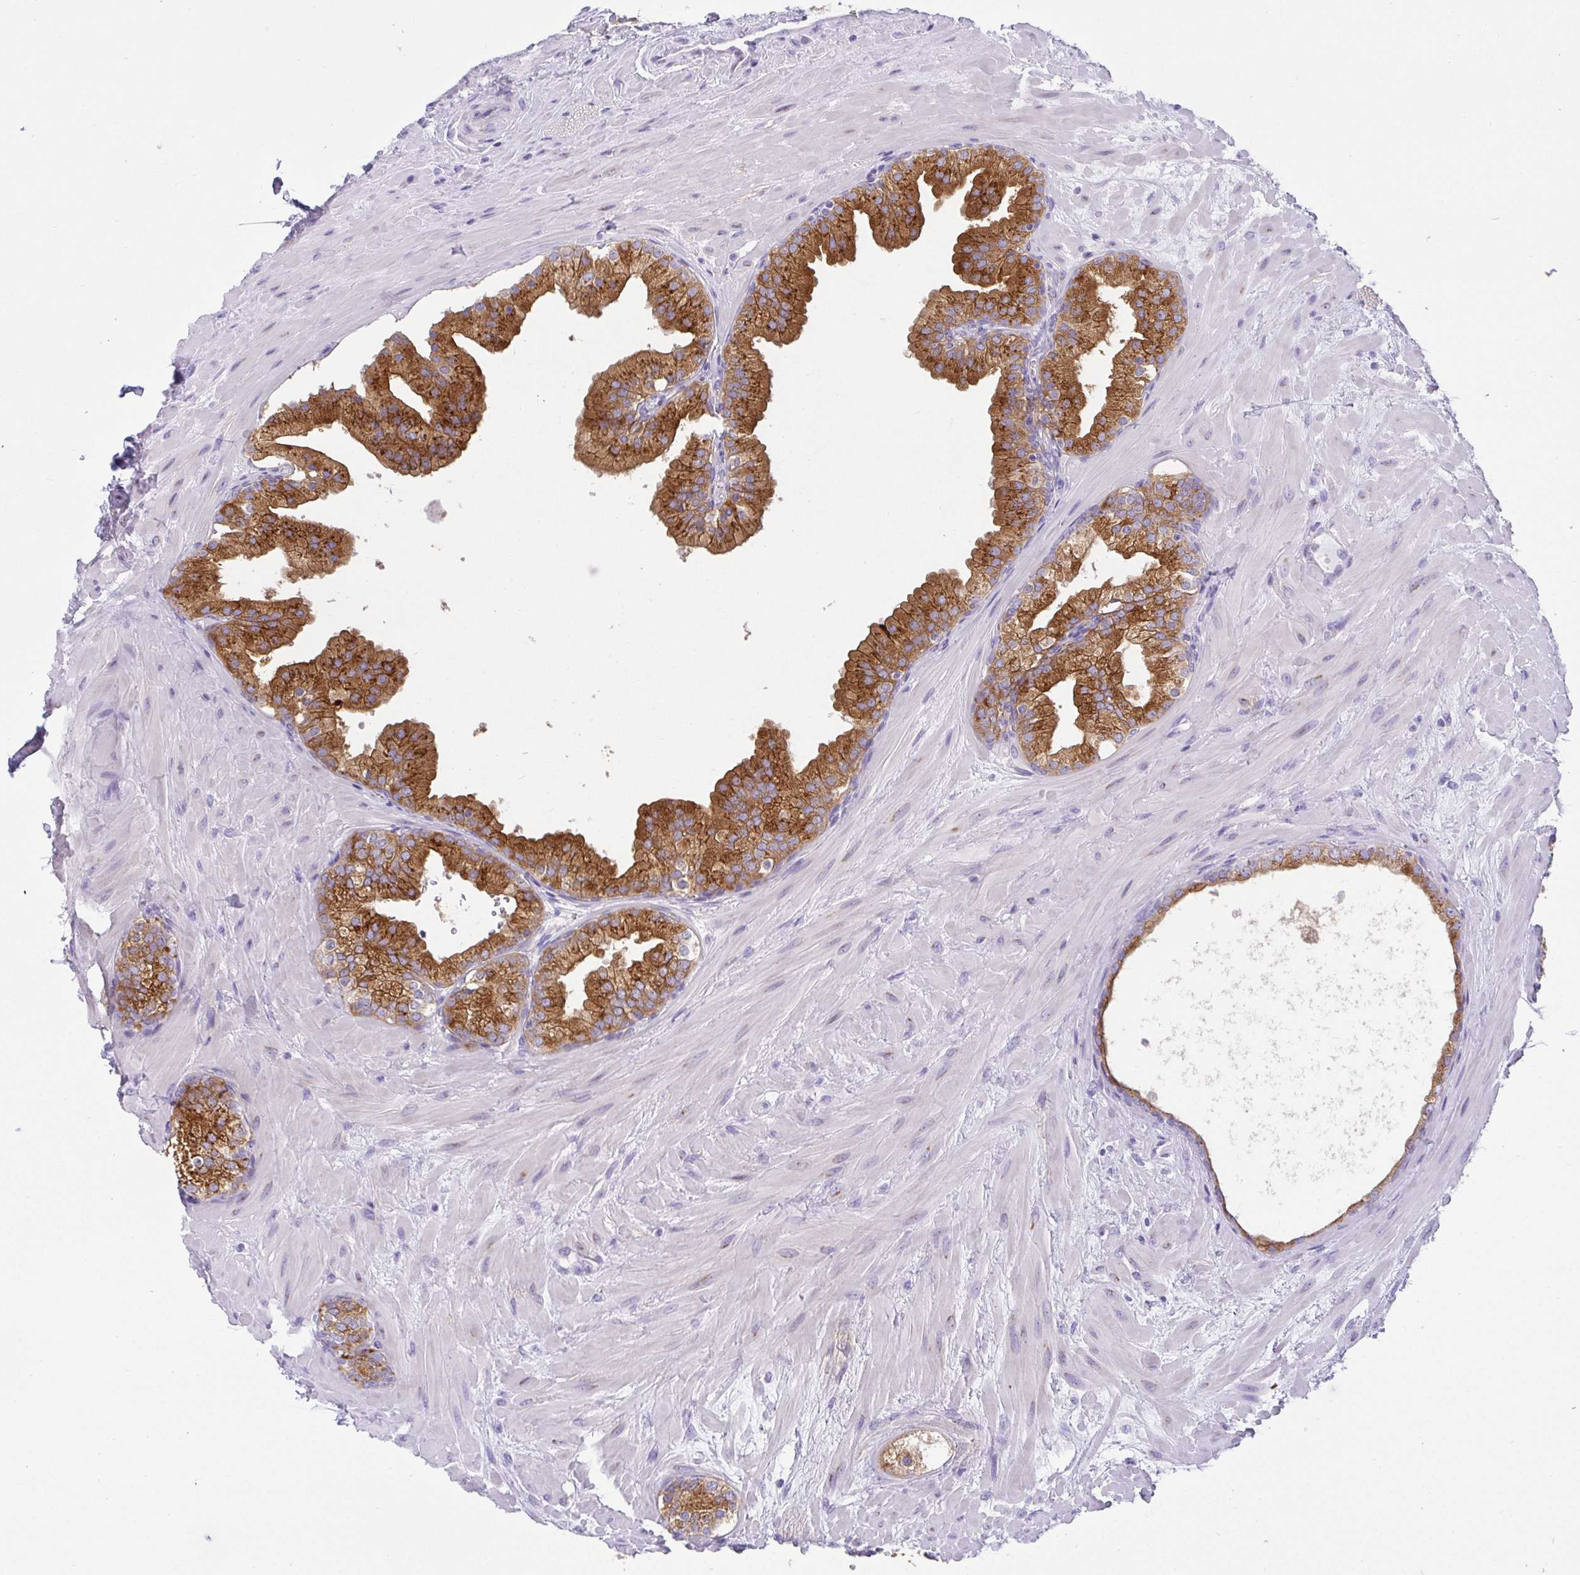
{"staining": {"intensity": "strong", "quantity": ">75%", "location": "cytoplasmic/membranous"}, "tissue": "prostate", "cell_type": "Glandular cells", "image_type": "normal", "snomed": [{"axis": "morphology", "description": "Normal tissue, NOS"}, {"axis": "topography", "description": "Prostate"}, {"axis": "topography", "description": "Peripheral nerve tissue"}], "caption": "This is a photomicrograph of IHC staining of unremarkable prostate, which shows strong positivity in the cytoplasmic/membranous of glandular cells.", "gene": "FAM177A1", "patient": {"sex": "male", "age": 61}}